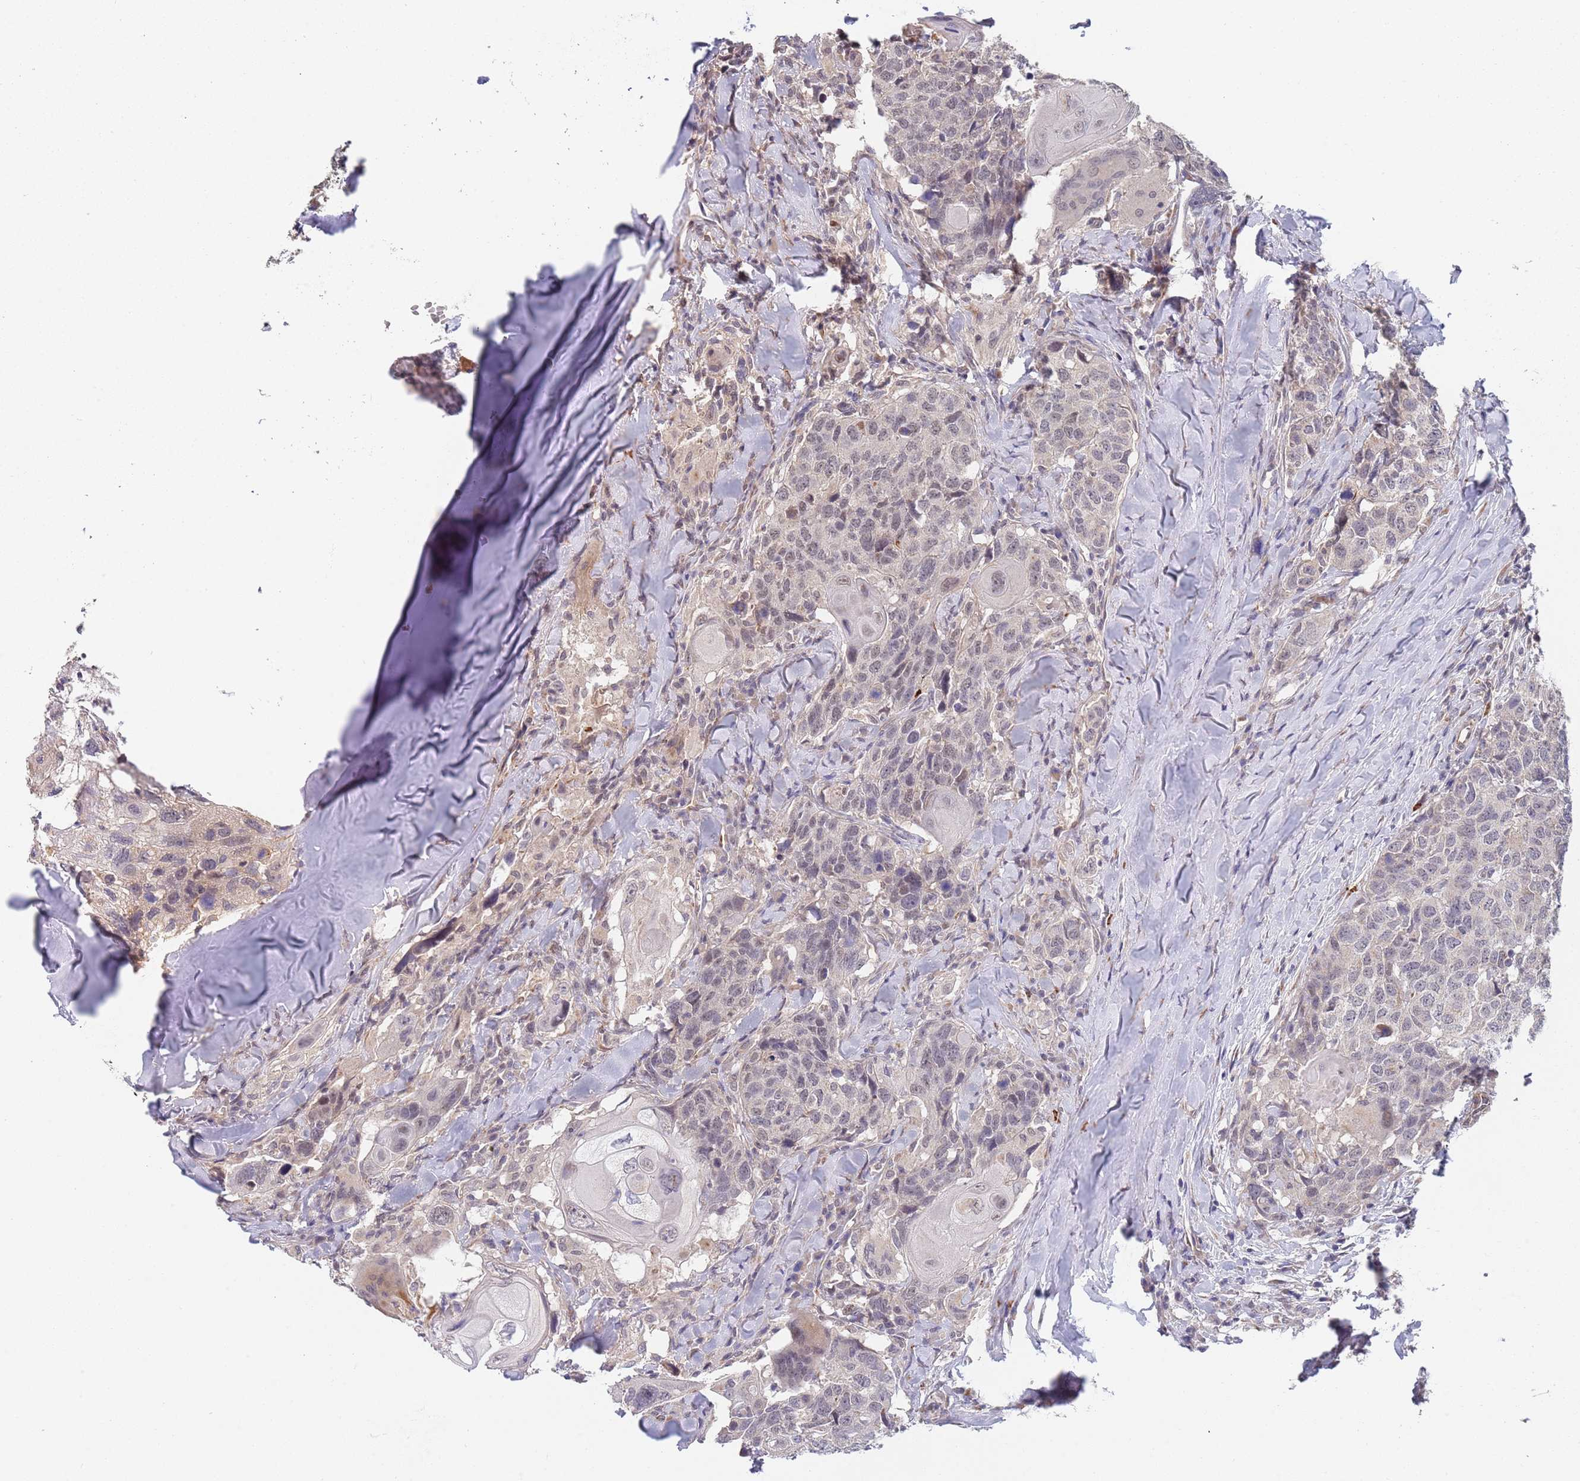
{"staining": {"intensity": "weak", "quantity": "<25%", "location": "nuclear"}, "tissue": "head and neck cancer", "cell_type": "Tumor cells", "image_type": "cancer", "snomed": [{"axis": "morphology", "description": "Normal tissue, NOS"}, {"axis": "morphology", "description": "Squamous cell carcinoma, NOS"}, {"axis": "topography", "description": "Skeletal muscle"}, {"axis": "topography", "description": "Vascular tissue"}, {"axis": "topography", "description": "Peripheral nerve tissue"}, {"axis": "topography", "description": "Head-Neck"}], "caption": "The image displays no staining of tumor cells in head and neck cancer. The staining was performed using DAB to visualize the protein expression in brown, while the nuclei were stained in blue with hematoxylin (Magnification: 20x).", "gene": "B4GALT4", "patient": {"sex": "male", "age": 66}}